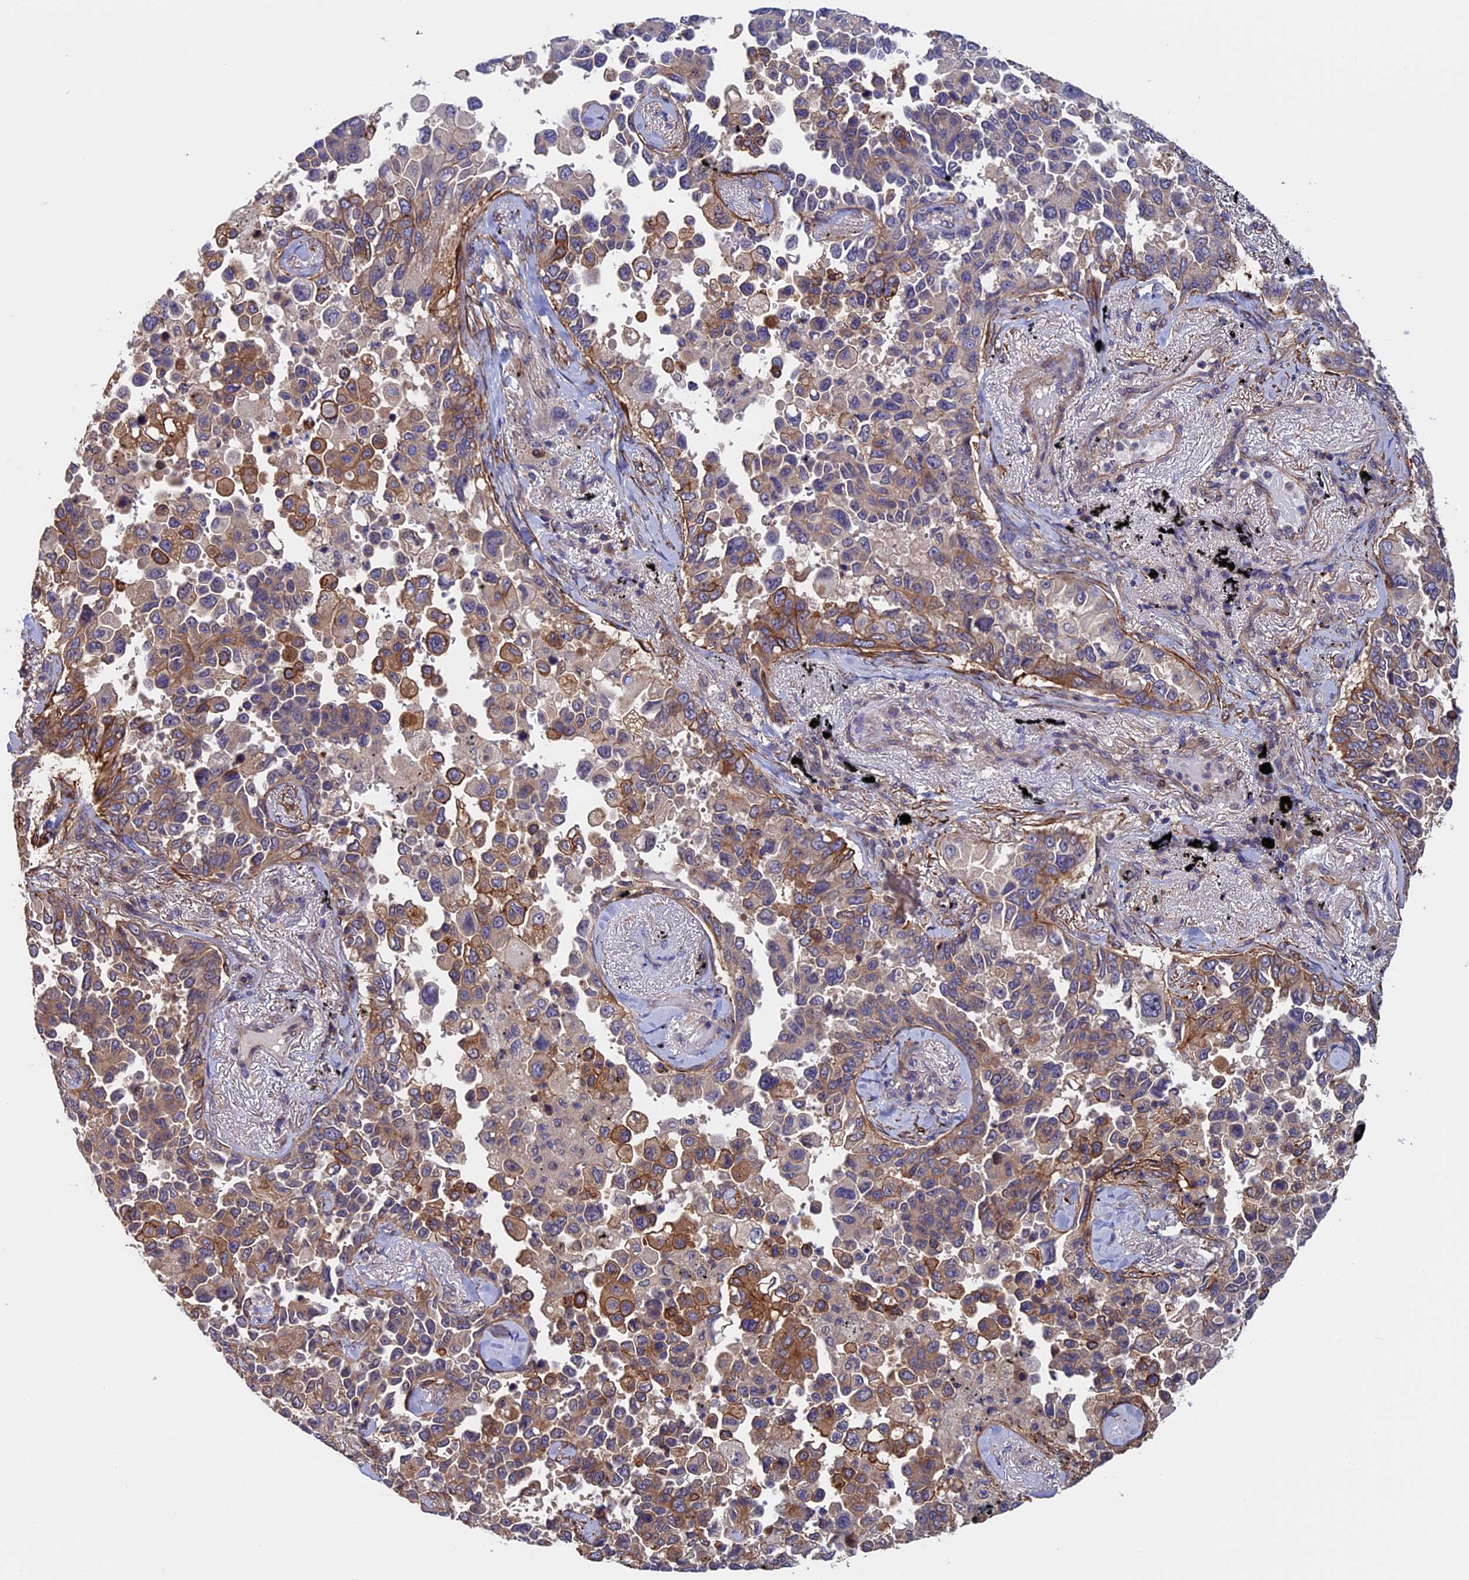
{"staining": {"intensity": "moderate", "quantity": "25%-75%", "location": "cytoplasmic/membranous"}, "tissue": "lung cancer", "cell_type": "Tumor cells", "image_type": "cancer", "snomed": [{"axis": "morphology", "description": "Adenocarcinoma, NOS"}, {"axis": "topography", "description": "Lung"}], "caption": "DAB immunohistochemical staining of human lung cancer exhibits moderate cytoplasmic/membranous protein positivity in about 25%-75% of tumor cells.", "gene": "SLC9A5", "patient": {"sex": "female", "age": 67}}